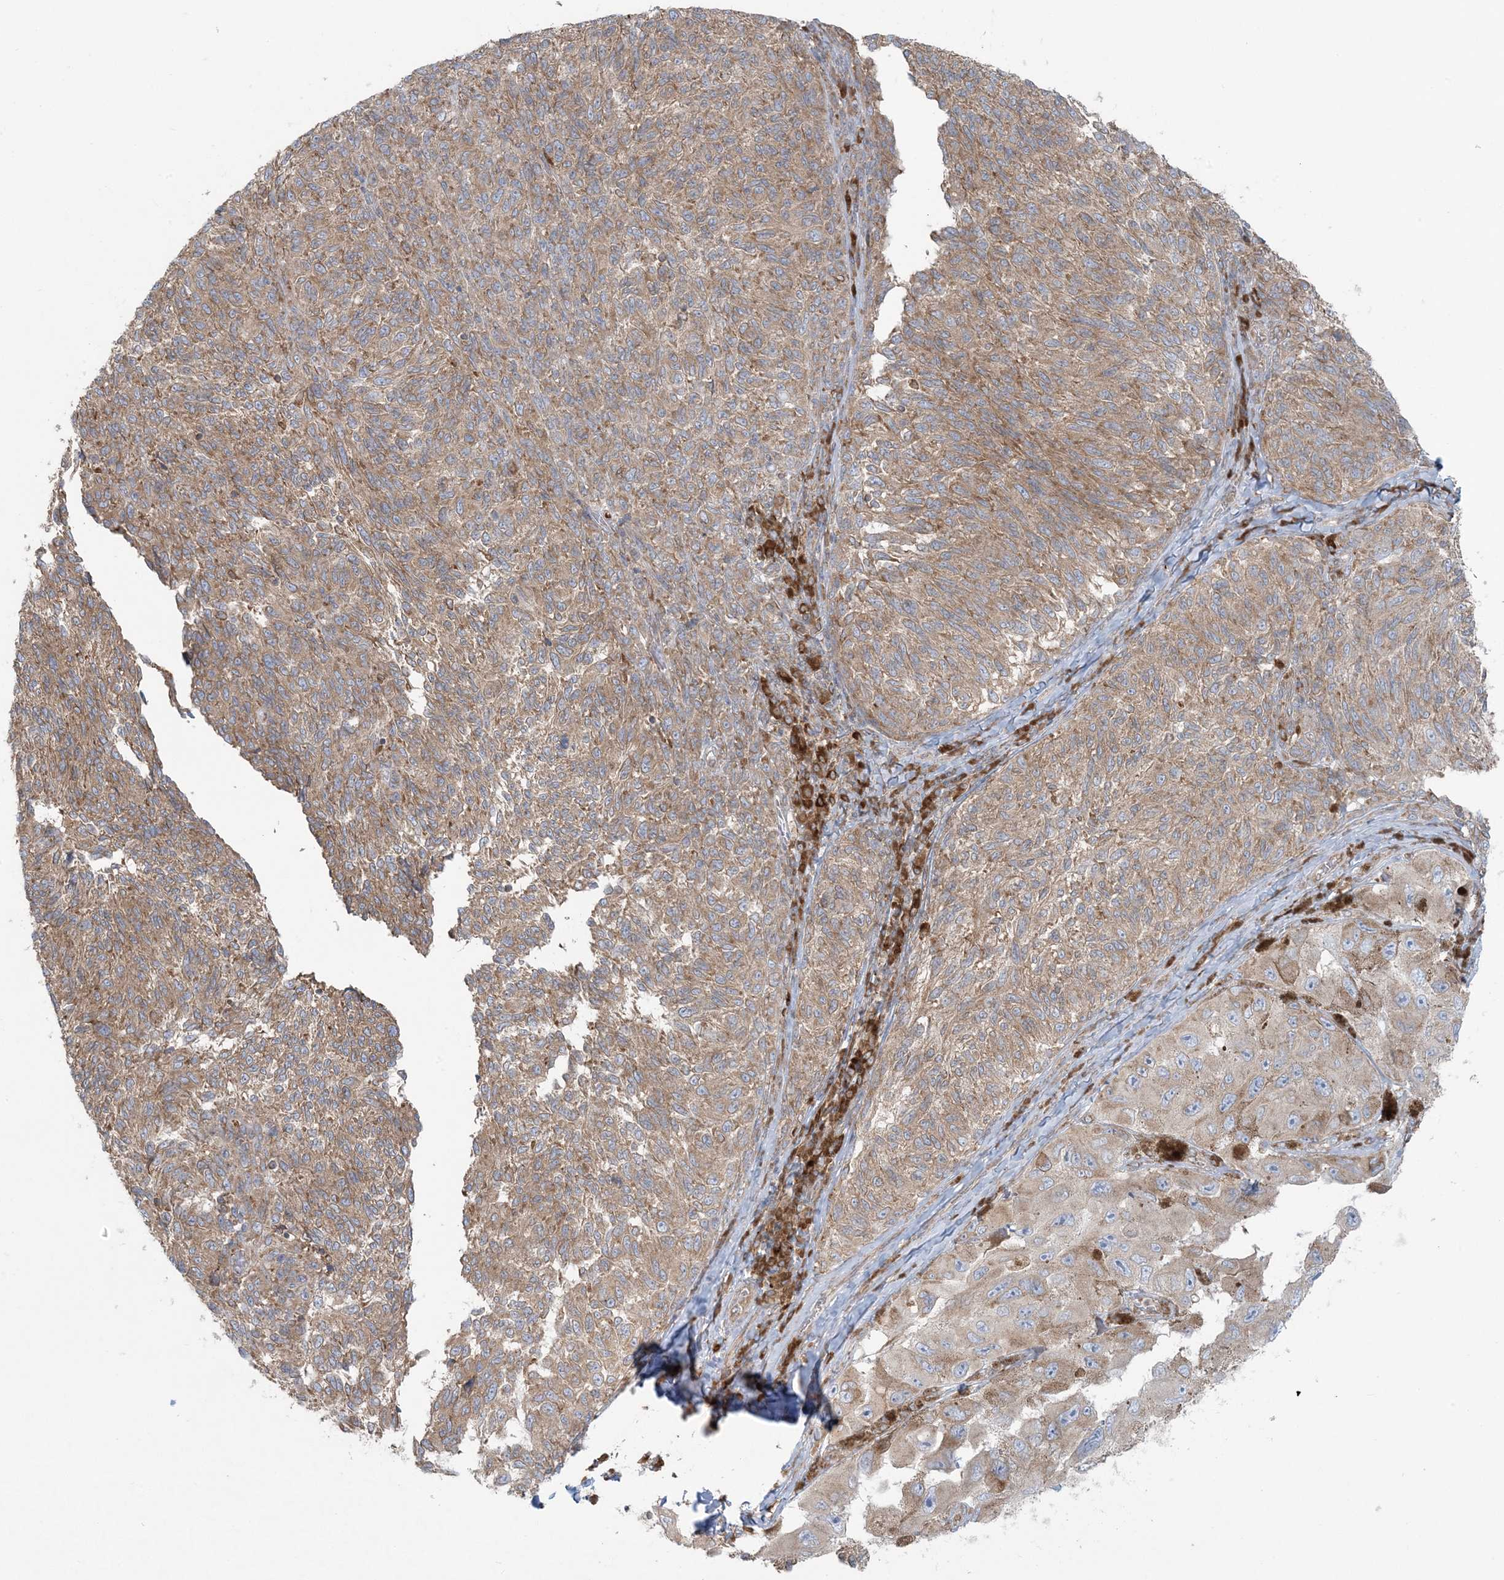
{"staining": {"intensity": "moderate", "quantity": ">75%", "location": "cytoplasmic/membranous"}, "tissue": "melanoma", "cell_type": "Tumor cells", "image_type": "cancer", "snomed": [{"axis": "morphology", "description": "Malignant melanoma, NOS"}, {"axis": "topography", "description": "Skin"}], "caption": "Moderate cytoplasmic/membranous protein positivity is present in approximately >75% of tumor cells in malignant melanoma.", "gene": "UBXN4", "patient": {"sex": "female", "age": 73}}